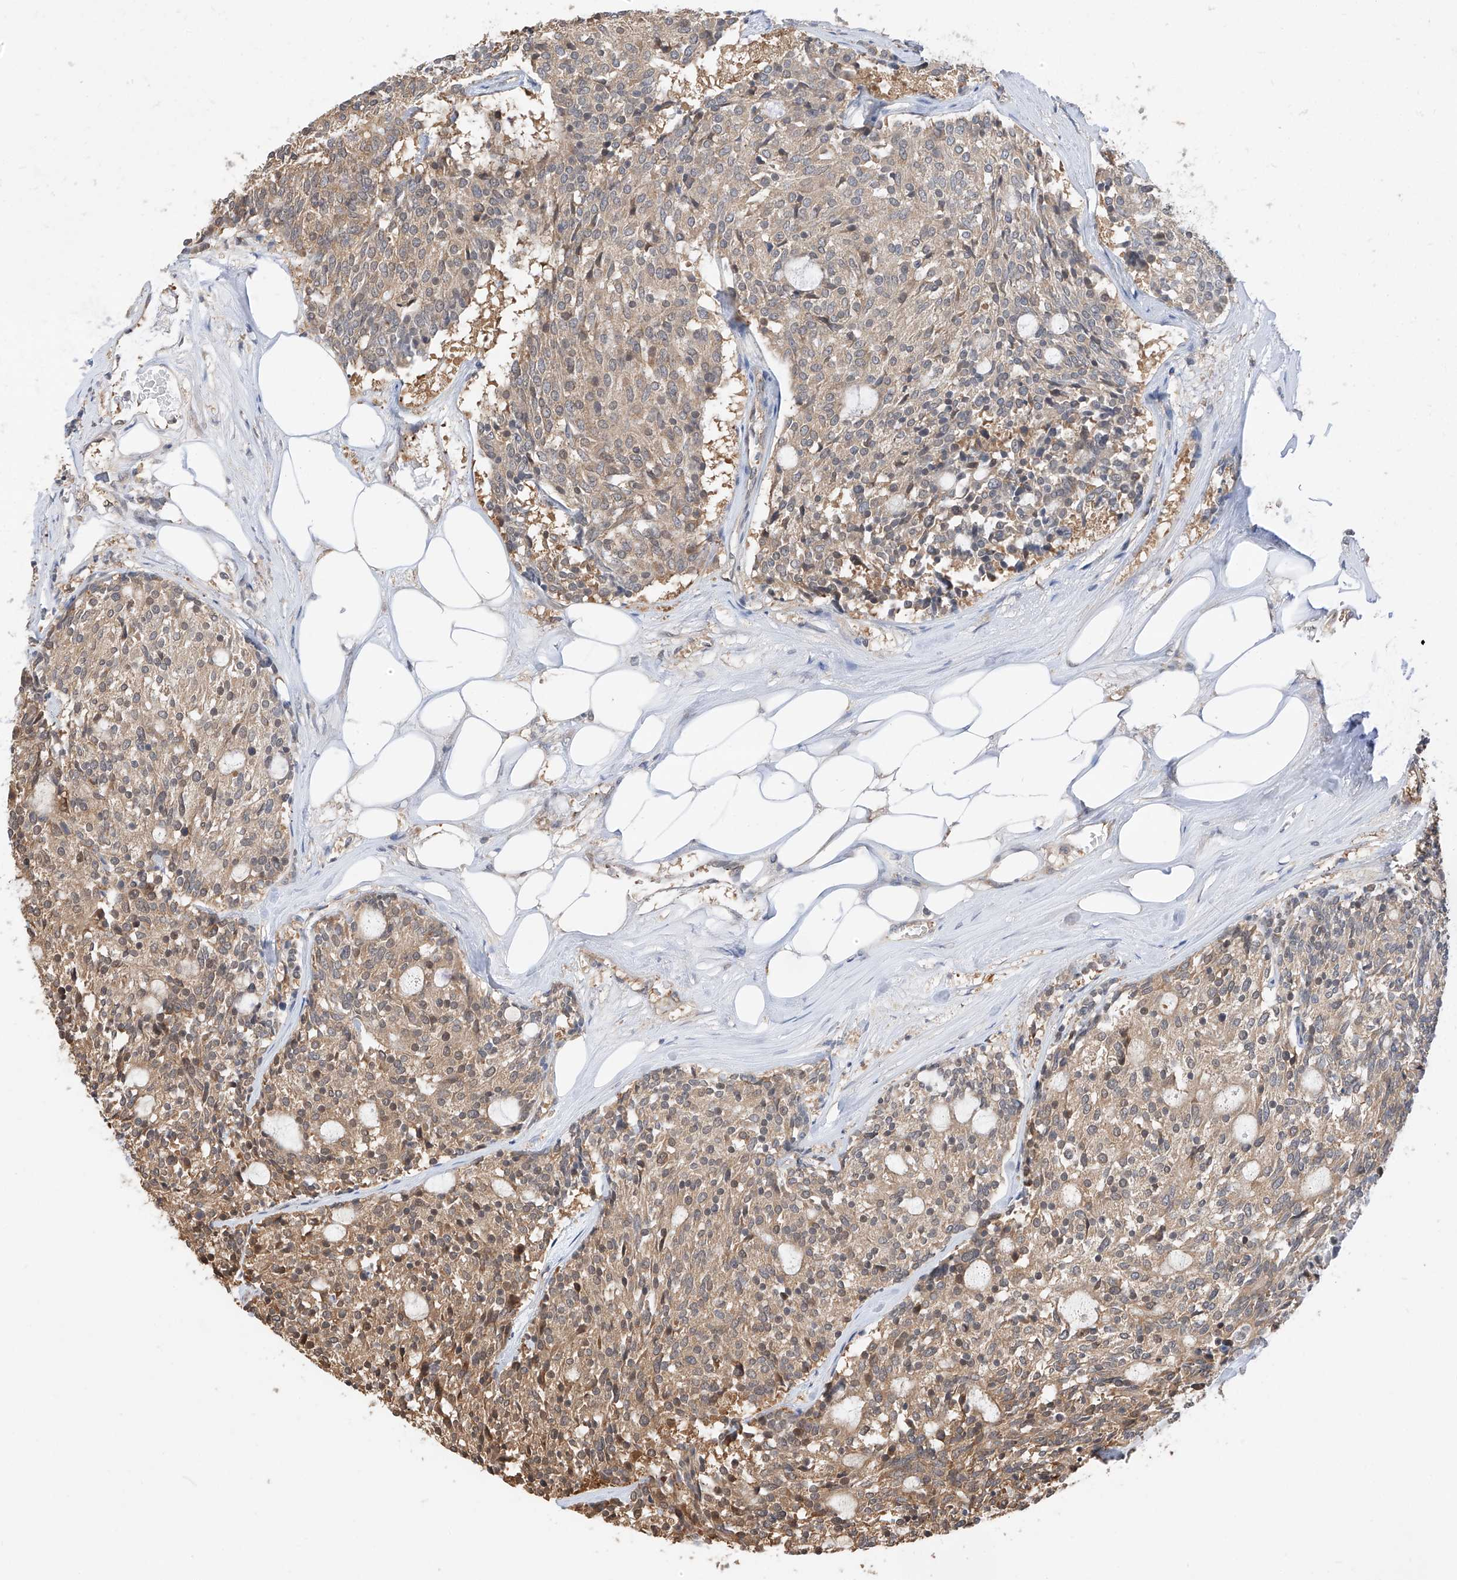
{"staining": {"intensity": "moderate", "quantity": "<25%", "location": "cytoplasmic/membranous"}, "tissue": "carcinoid", "cell_type": "Tumor cells", "image_type": "cancer", "snomed": [{"axis": "morphology", "description": "Carcinoid, malignant, NOS"}, {"axis": "topography", "description": "Pancreas"}], "caption": "A histopathology image showing moderate cytoplasmic/membranous staining in about <25% of tumor cells in malignant carcinoid, as visualized by brown immunohistochemical staining.", "gene": "PPA2", "patient": {"sex": "female", "age": 54}}